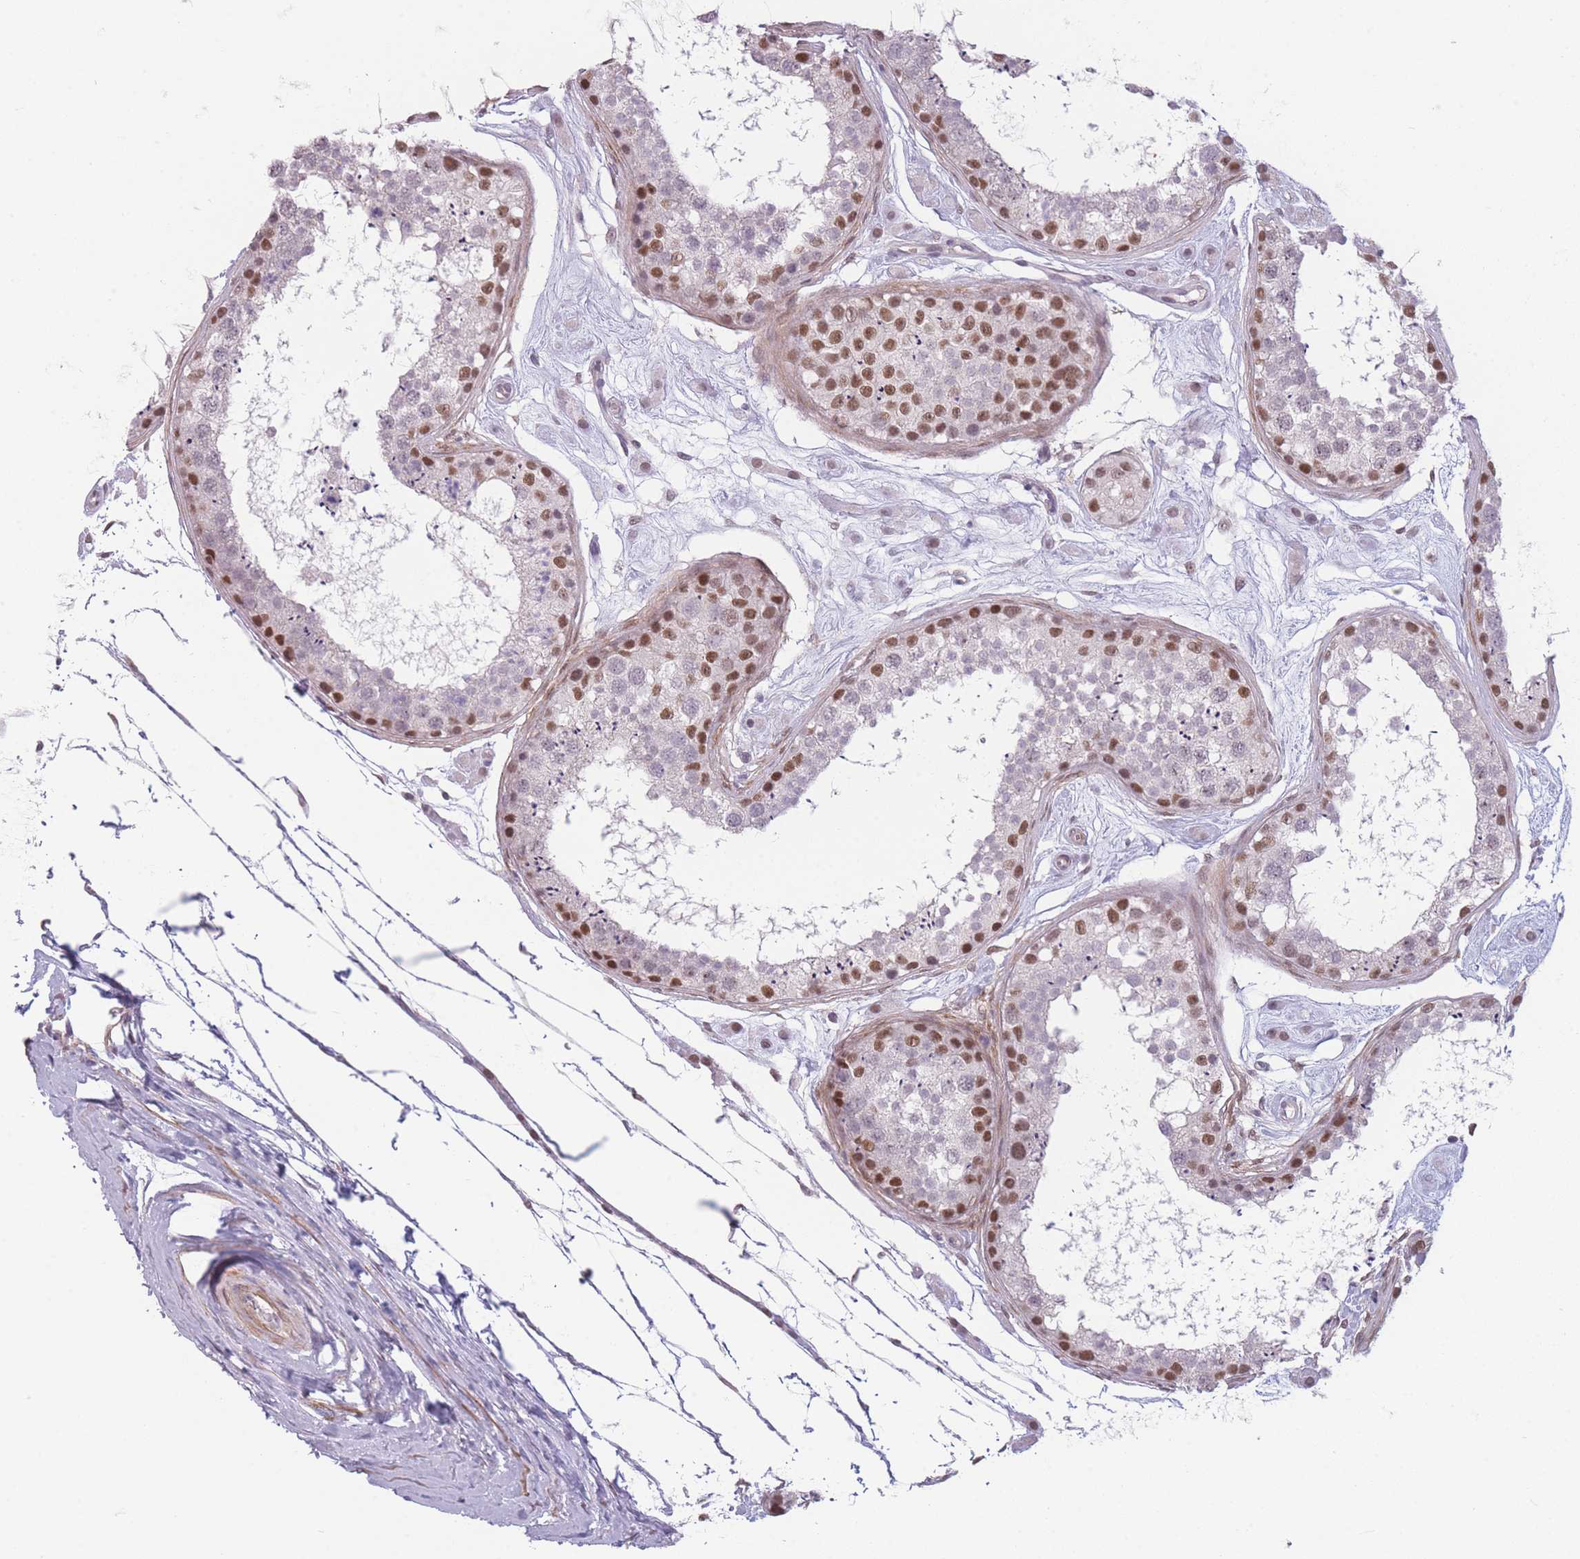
{"staining": {"intensity": "moderate", "quantity": "25%-75%", "location": "nuclear"}, "tissue": "testis", "cell_type": "Cells in seminiferous ducts", "image_type": "normal", "snomed": [{"axis": "morphology", "description": "Normal tissue, NOS"}, {"axis": "topography", "description": "Testis"}], "caption": "Immunohistochemical staining of benign testis reveals 25%-75% levels of moderate nuclear protein positivity in about 25%-75% of cells in seminiferous ducts.", "gene": "SIN3B", "patient": {"sex": "male", "age": 25}}